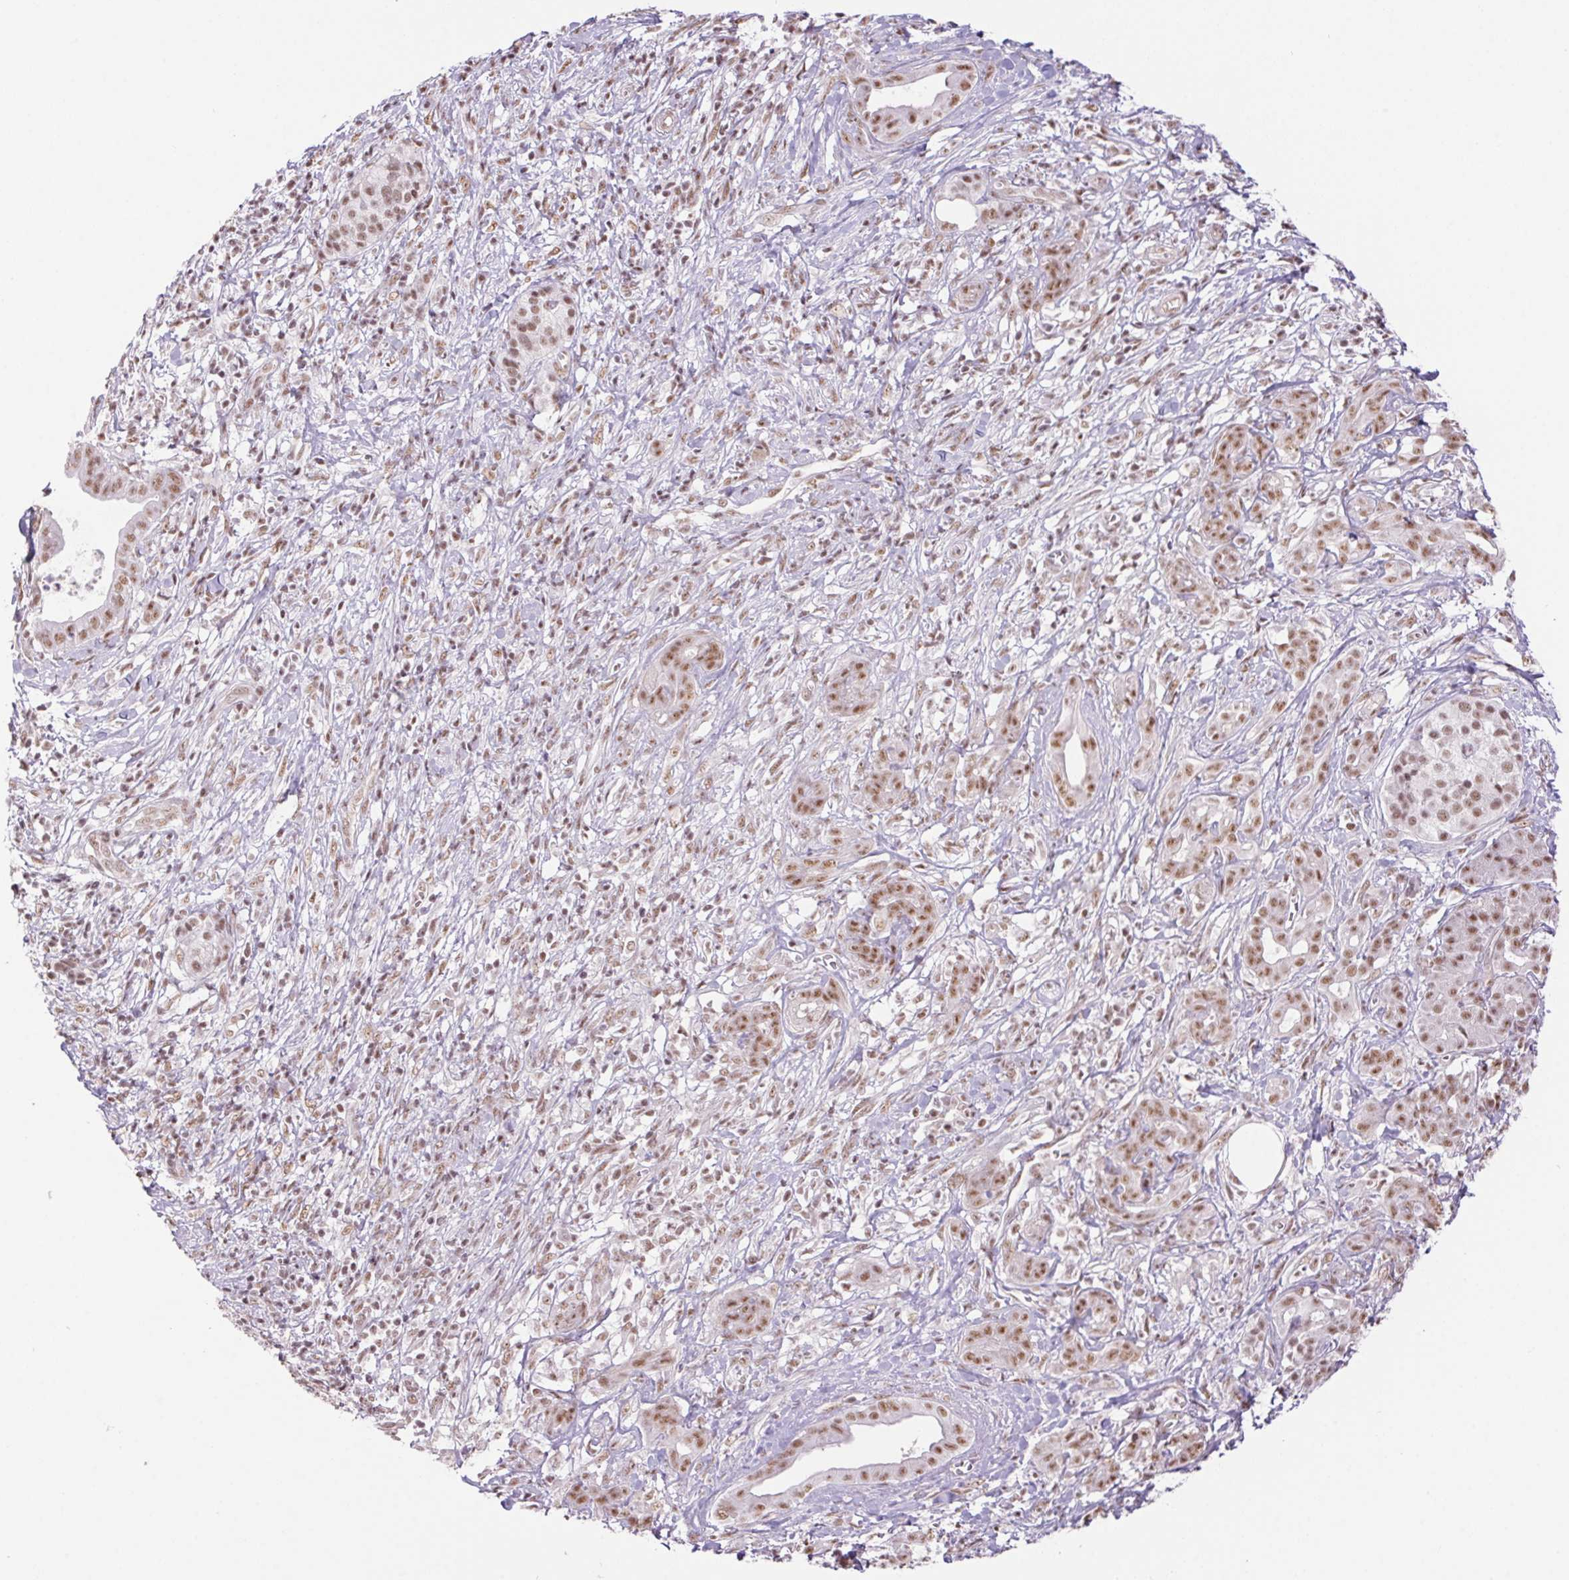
{"staining": {"intensity": "moderate", "quantity": ">75%", "location": "nuclear"}, "tissue": "pancreatic cancer", "cell_type": "Tumor cells", "image_type": "cancer", "snomed": [{"axis": "morphology", "description": "Adenocarcinoma, NOS"}, {"axis": "topography", "description": "Pancreas"}], "caption": "Moderate nuclear protein expression is identified in approximately >75% of tumor cells in adenocarcinoma (pancreatic).", "gene": "DDX17", "patient": {"sex": "male", "age": 61}}